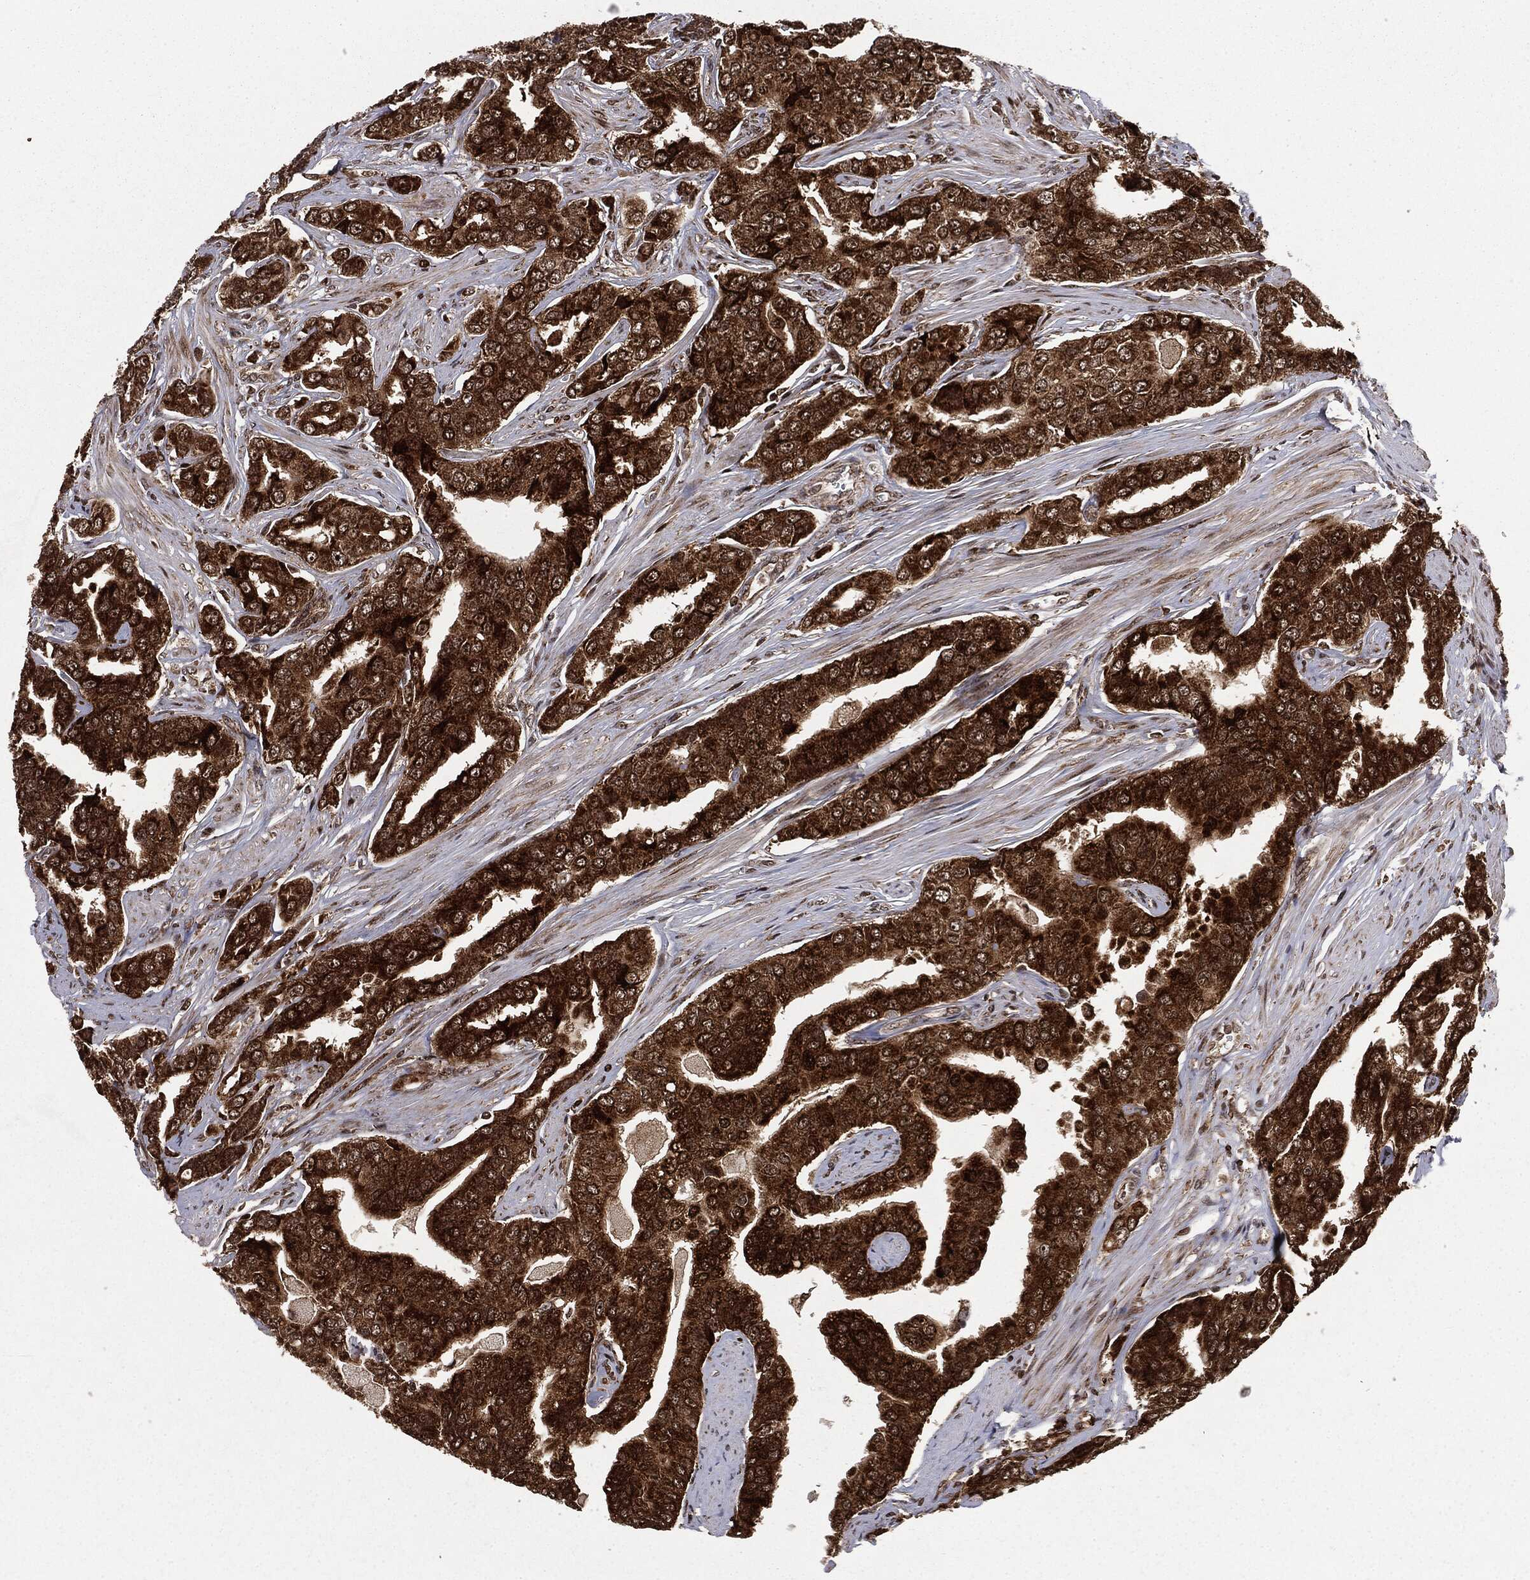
{"staining": {"intensity": "strong", "quantity": ">75%", "location": "cytoplasmic/membranous"}, "tissue": "prostate cancer", "cell_type": "Tumor cells", "image_type": "cancer", "snomed": [{"axis": "morphology", "description": "Adenocarcinoma, NOS"}, {"axis": "topography", "description": "Prostate and seminal vesicle, NOS"}, {"axis": "topography", "description": "Prostate"}], "caption": "Strong cytoplasmic/membranous expression is present in about >75% of tumor cells in prostate cancer (adenocarcinoma).", "gene": "CHCHD2", "patient": {"sex": "male", "age": 69}}